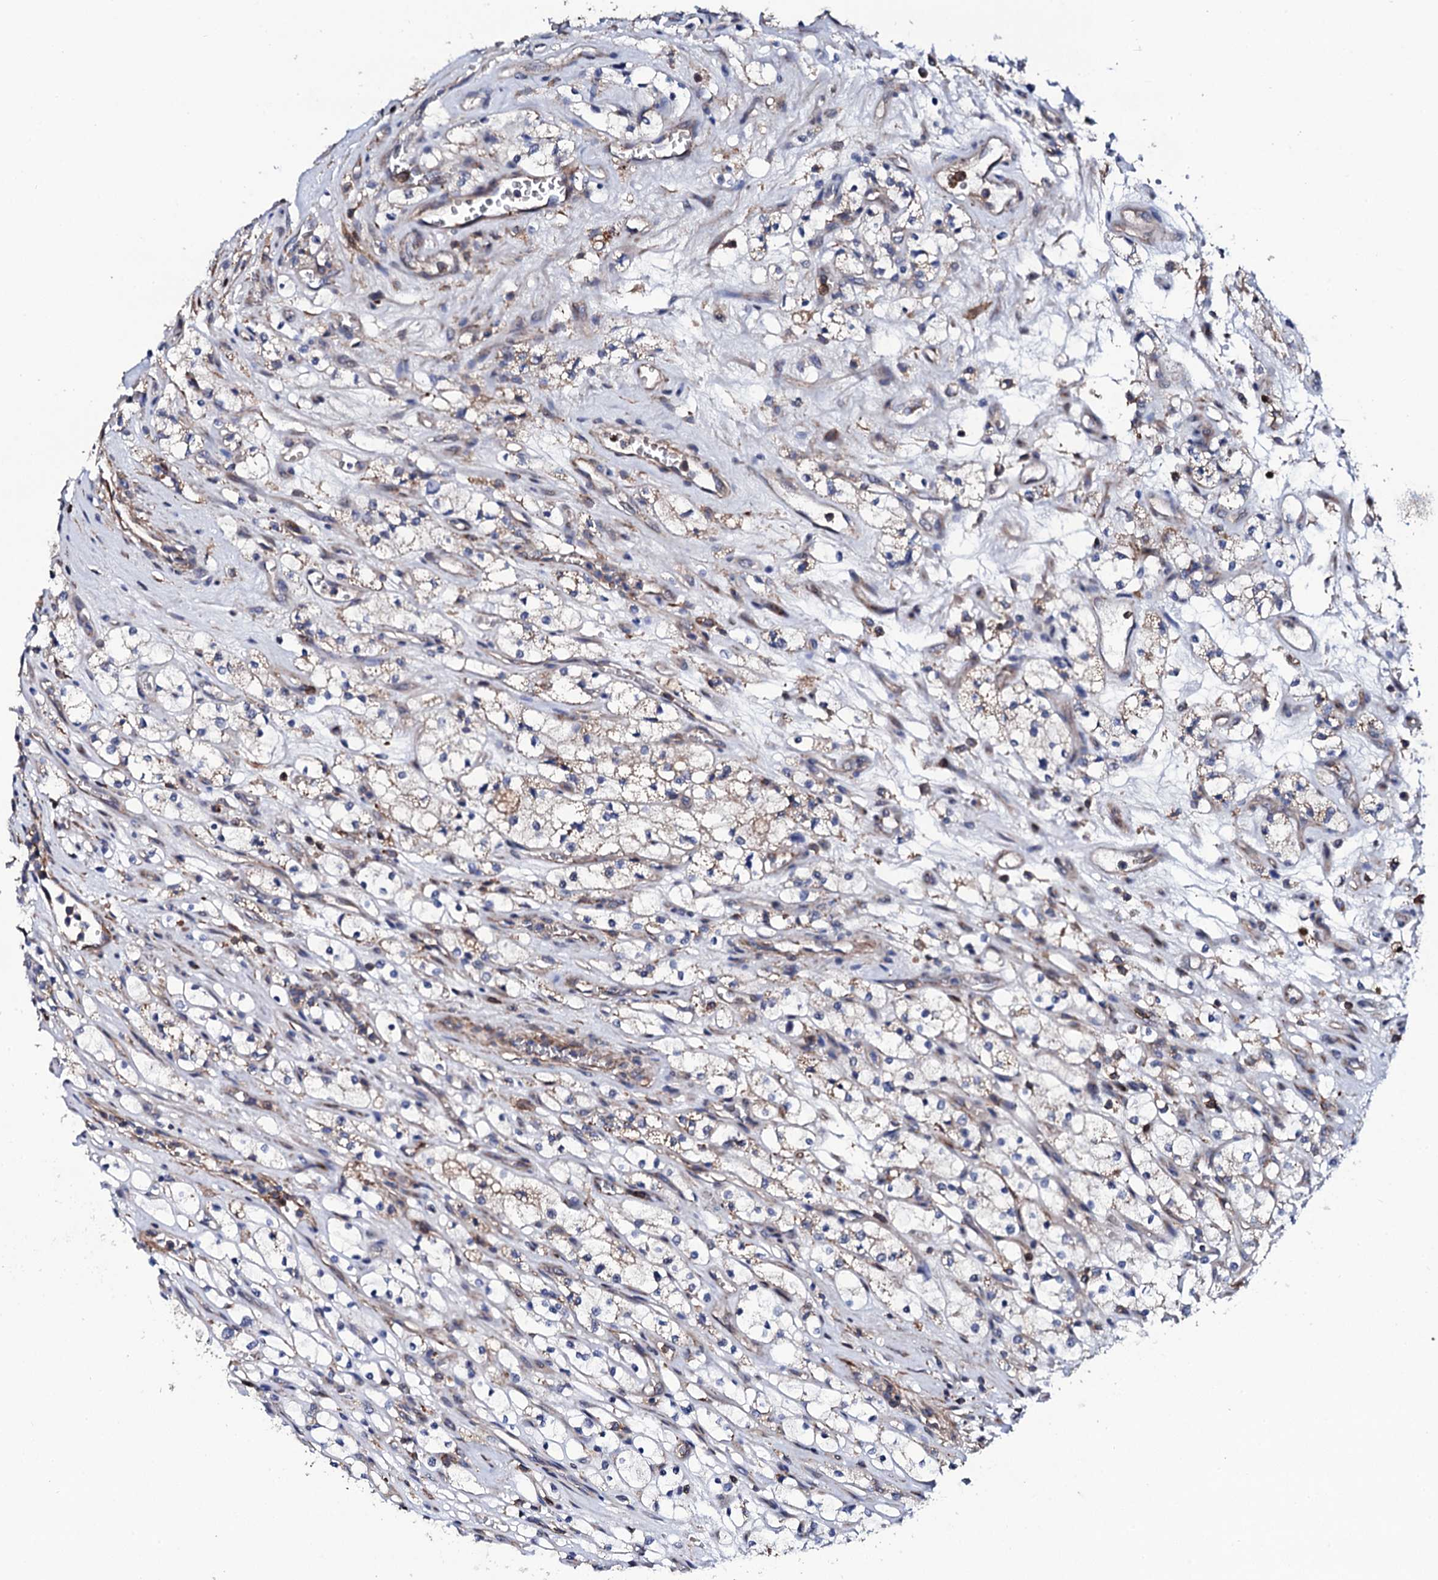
{"staining": {"intensity": "weak", "quantity": "<25%", "location": "cytoplasmic/membranous"}, "tissue": "renal cancer", "cell_type": "Tumor cells", "image_type": "cancer", "snomed": [{"axis": "morphology", "description": "Adenocarcinoma, NOS"}, {"axis": "topography", "description": "Kidney"}], "caption": "IHC histopathology image of neoplastic tissue: human adenocarcinoma (renal) stained with DAB (3,3'-diaminobenzidine) exhibits no significant protein staining in tumor cells. (Brightfield microscopy of DAB (3,3'-diaminobenzidine) IHC at high magnification).", "gene": "COG4", "patient": {"sex": "female", "age": 69}}